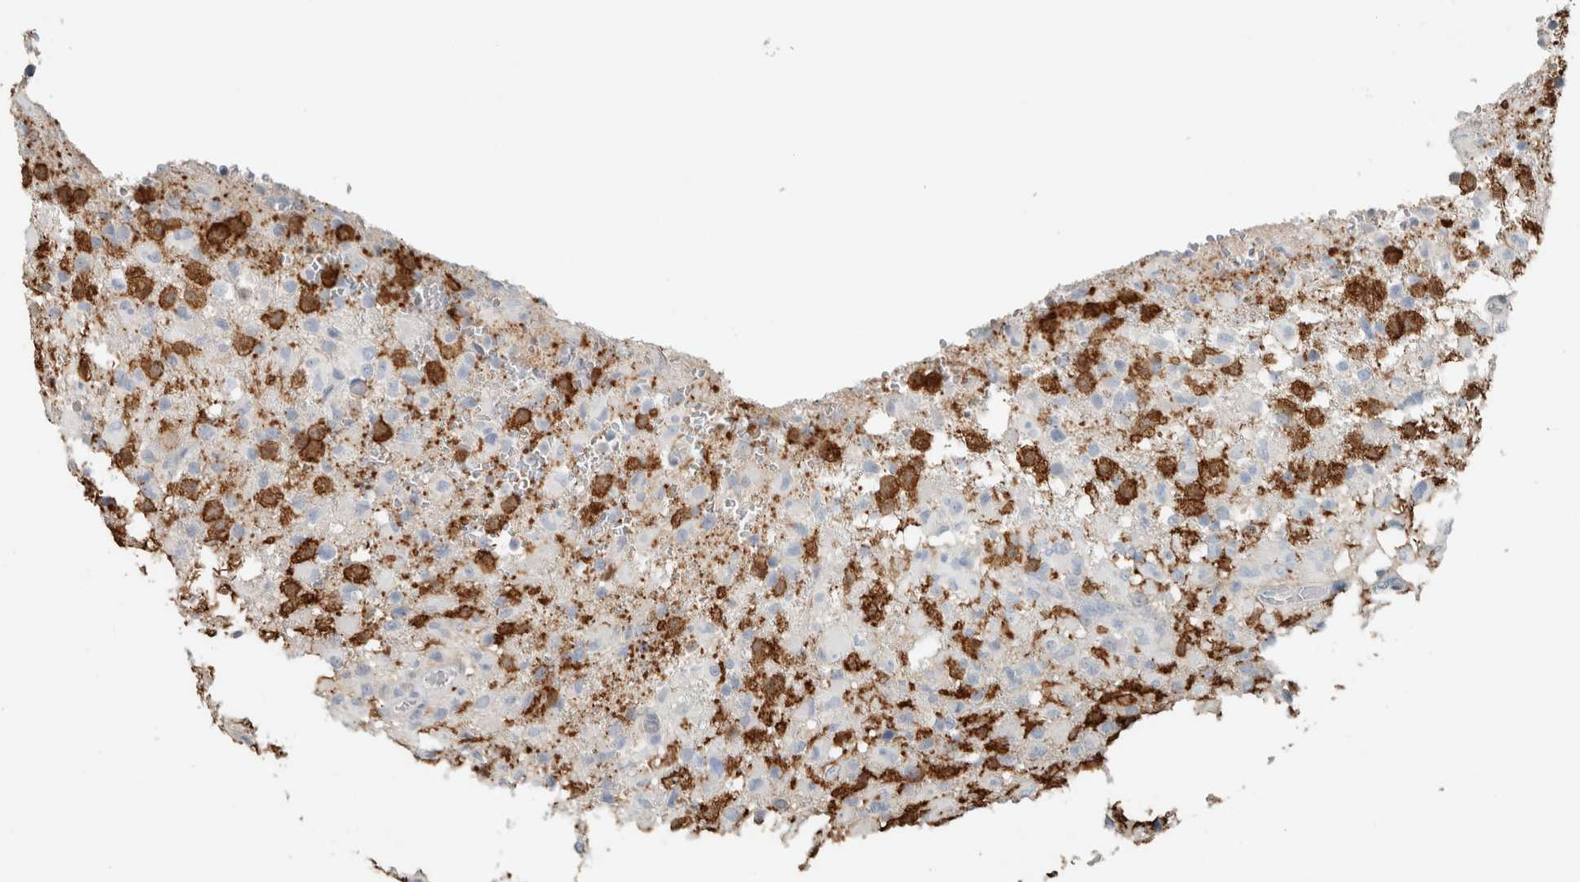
{"staining": {"intensity": "negative", "quantity": "none", "location": "none"}, "tissue": "glioma", "cell_type": "Tumor cells", "image_type": "cancer", "snomed": [{"axis": "morphology", "description": "Glioma, malignant, High grade"}, {"axis": "topography", "description": "Brain"}], "caption": "Immunohistochemistry histopathology image of human glioma stained for a protein (brown), which displays no positivity in tumor cells. Brightfield microscopy of IHC stained with DAB (brown) and hematoxylin (blue), captured at high magnification.", "gene": "SCIN", "patient": {"sex": "female", "age": 57}}